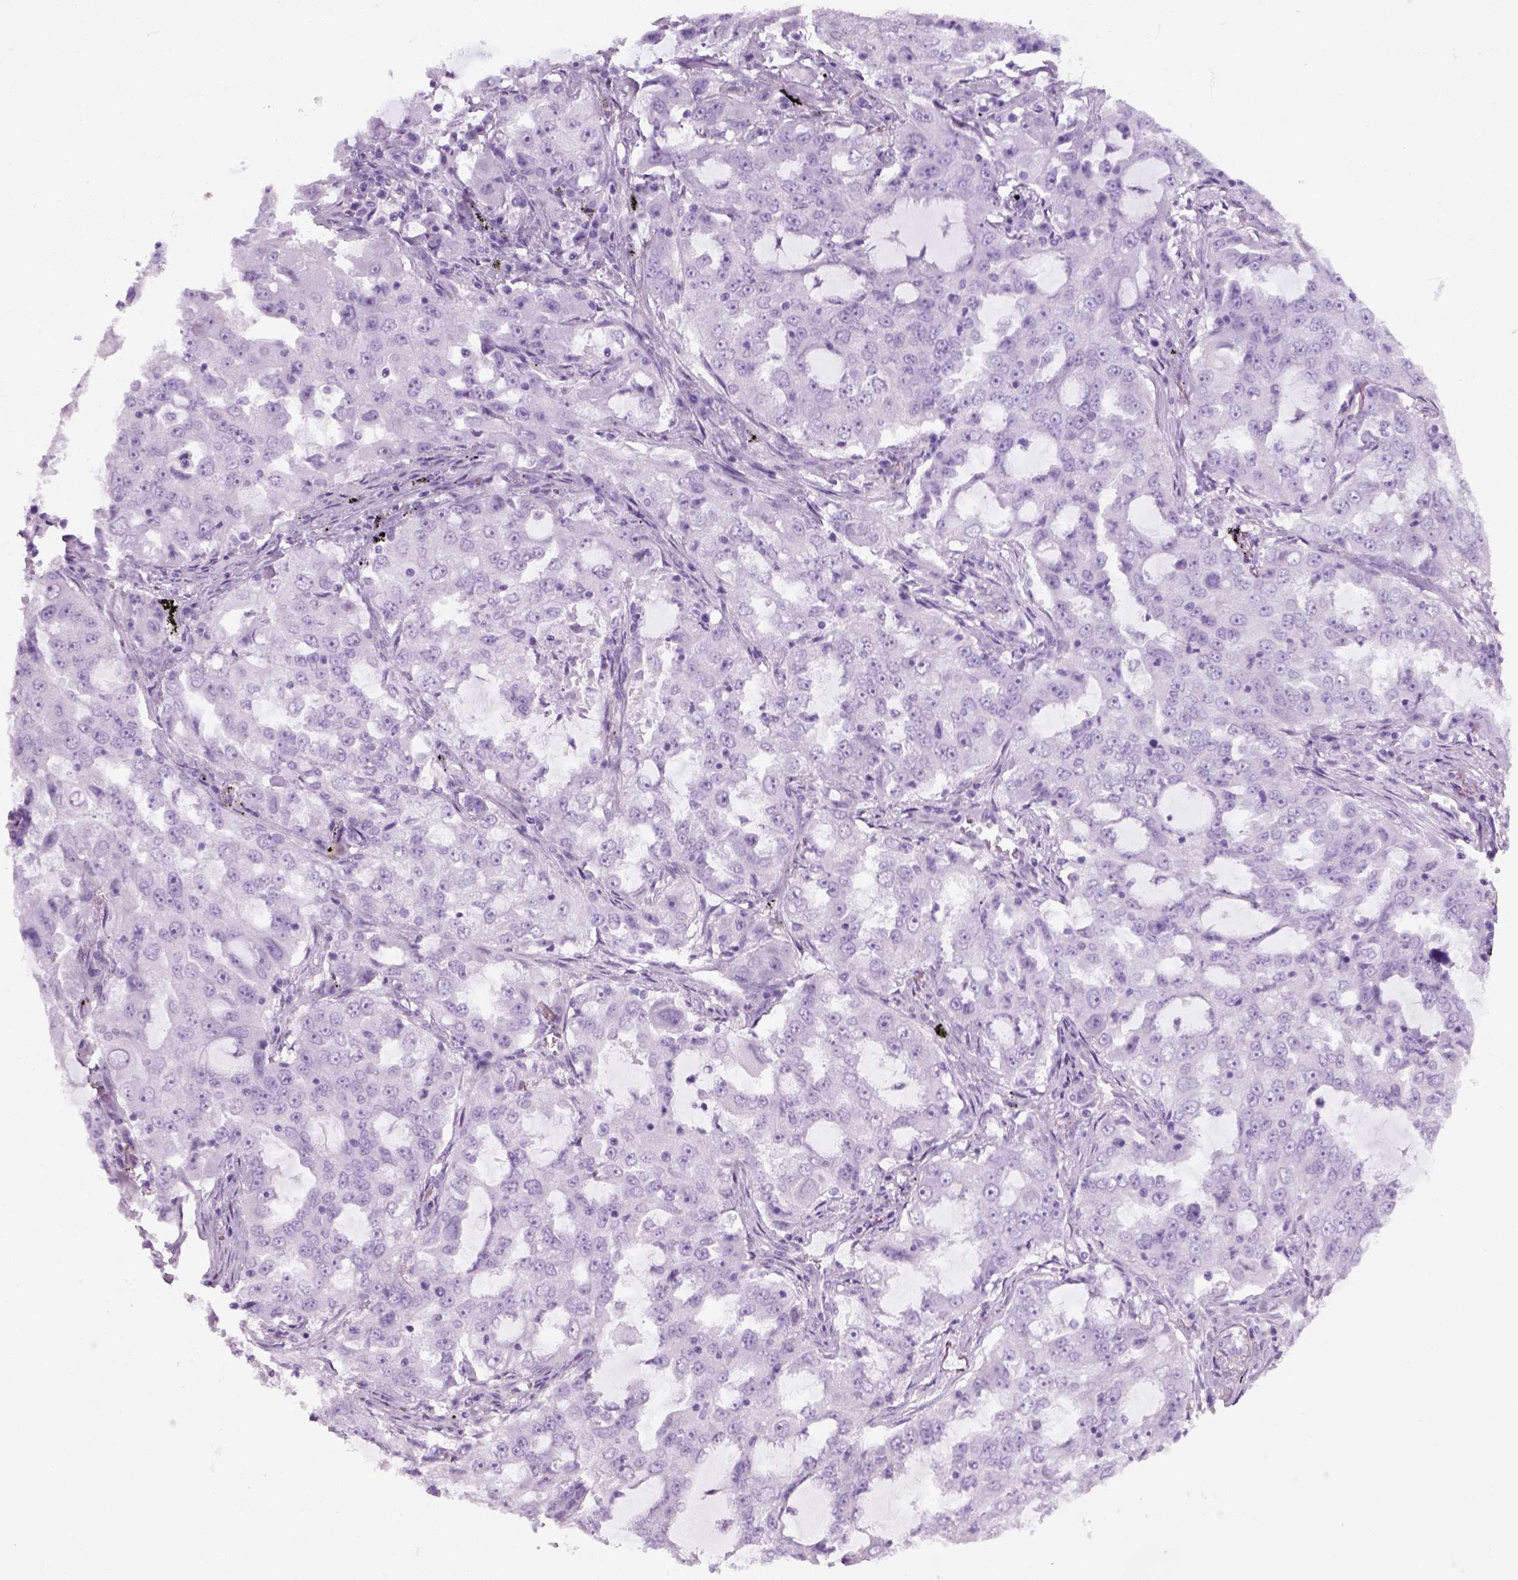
{"staining": {"intensity": "negative", "quantity": "none", "location": "none"}, "tissue": "lung cancer", "cell_type": "Tumor cells", "image_type": "cancer", "snomed": [{"axis": "morphology", "description": "Adenocarcinoma, NOS"}, {"axis": "topography", "description": "Lung"}], "caption": "High power microscopy photomicrograph of an IHC photomicrograph of lung cancer, revealing no significant positivity in tumor cells.", "gene": "SLC12A5", "patient": {"sex": "female", "age": 61}}